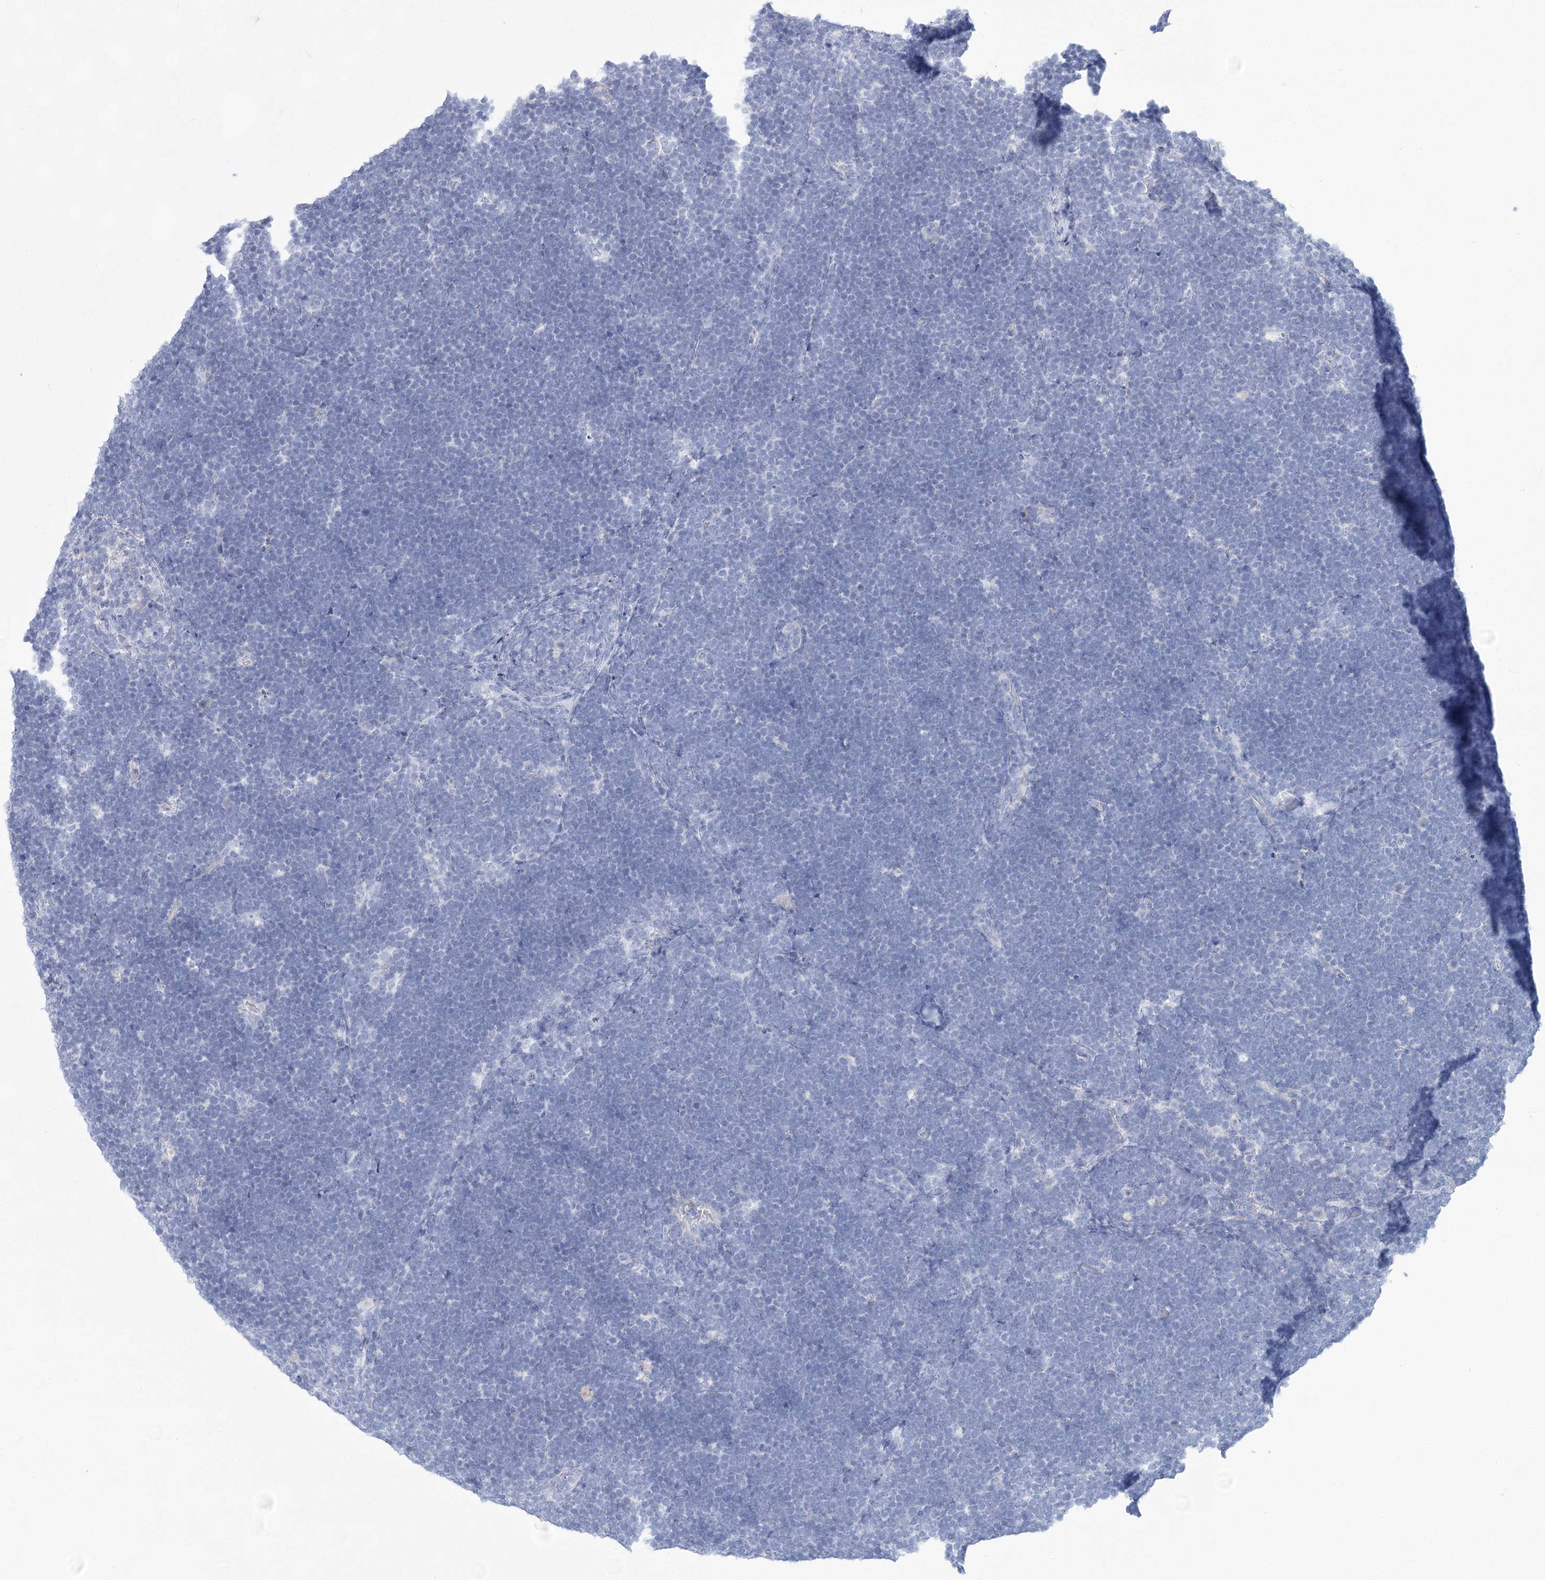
{"staining": {"intensity": "negative", "quantity": "none", "location": "none"}, "tissue": "lymphoma", "cell_type": "Tumor cells", "image_type": "cancer", "snomed": [{"axis": "morphology", "description": "Malignant lymphoma, non-Hodgkin's type, High grade"}, {"axis": "topography", "description": "Lymph node"}], "caption": "There is no significant expression in tumor cells of high-grade malignant lymphoma, non-Hodgkin's type.", "gene": "WDR74", "patient": {"sex": "male", "age": 13}}